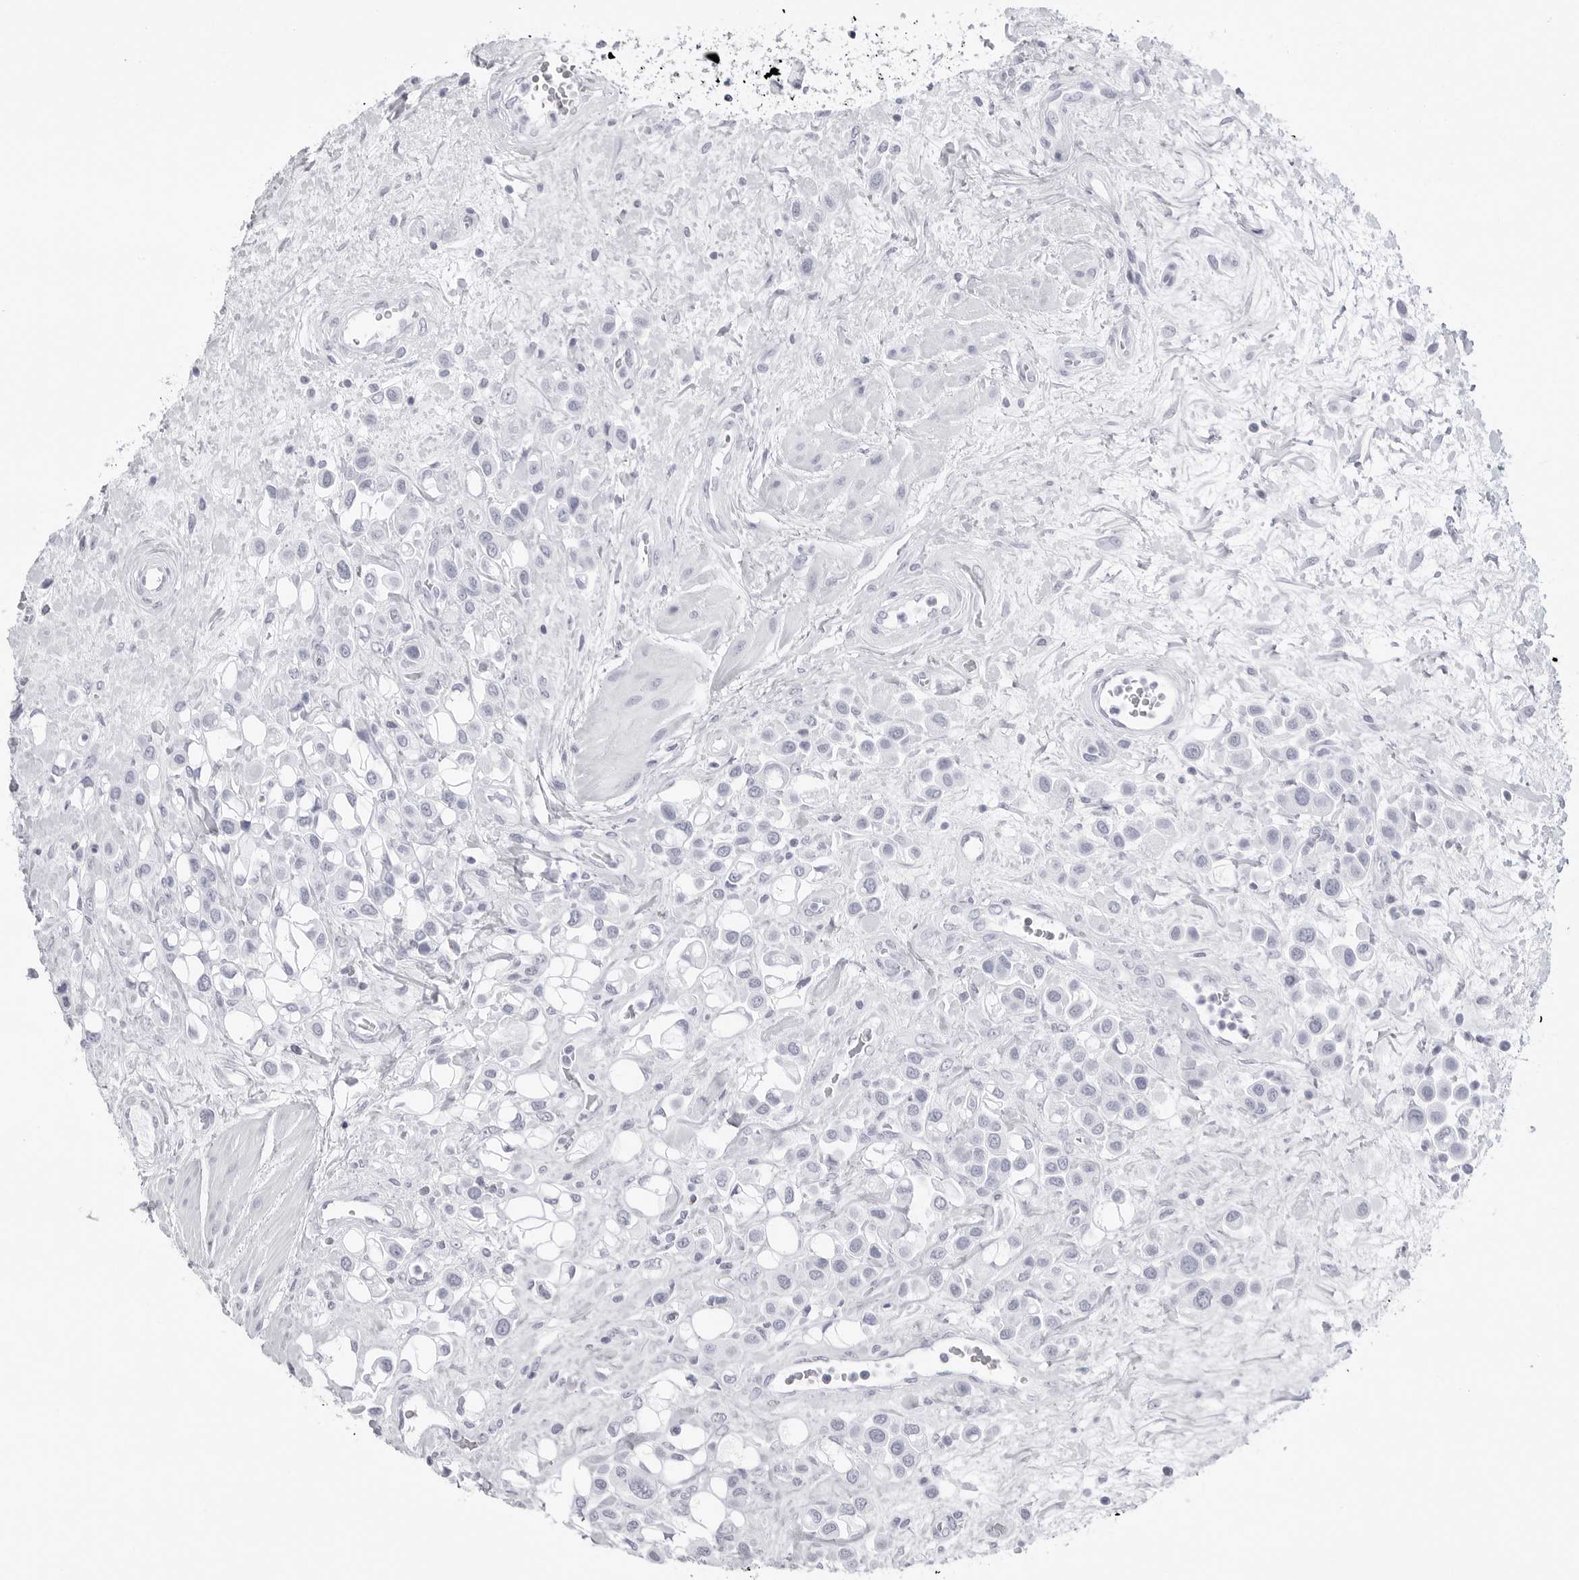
{"staining": {"intensity": "negative", "quantity": "none", "location": "none"}, "tissue": "urothelial cancer", "cell_type": "Tumor cells", "image_type": "cancer", "snomed": [{"axis": "morphology", "description": "Urothelial carcinoma, High grade"}, {"axis": "topography", "description": "Urinary bladder"}], "caption": "Protein analysis of urothelial cancer shows no significant positivity in tumor cells.", "gene": "CST2", "patient": {"sex": "male", "age": 50}}